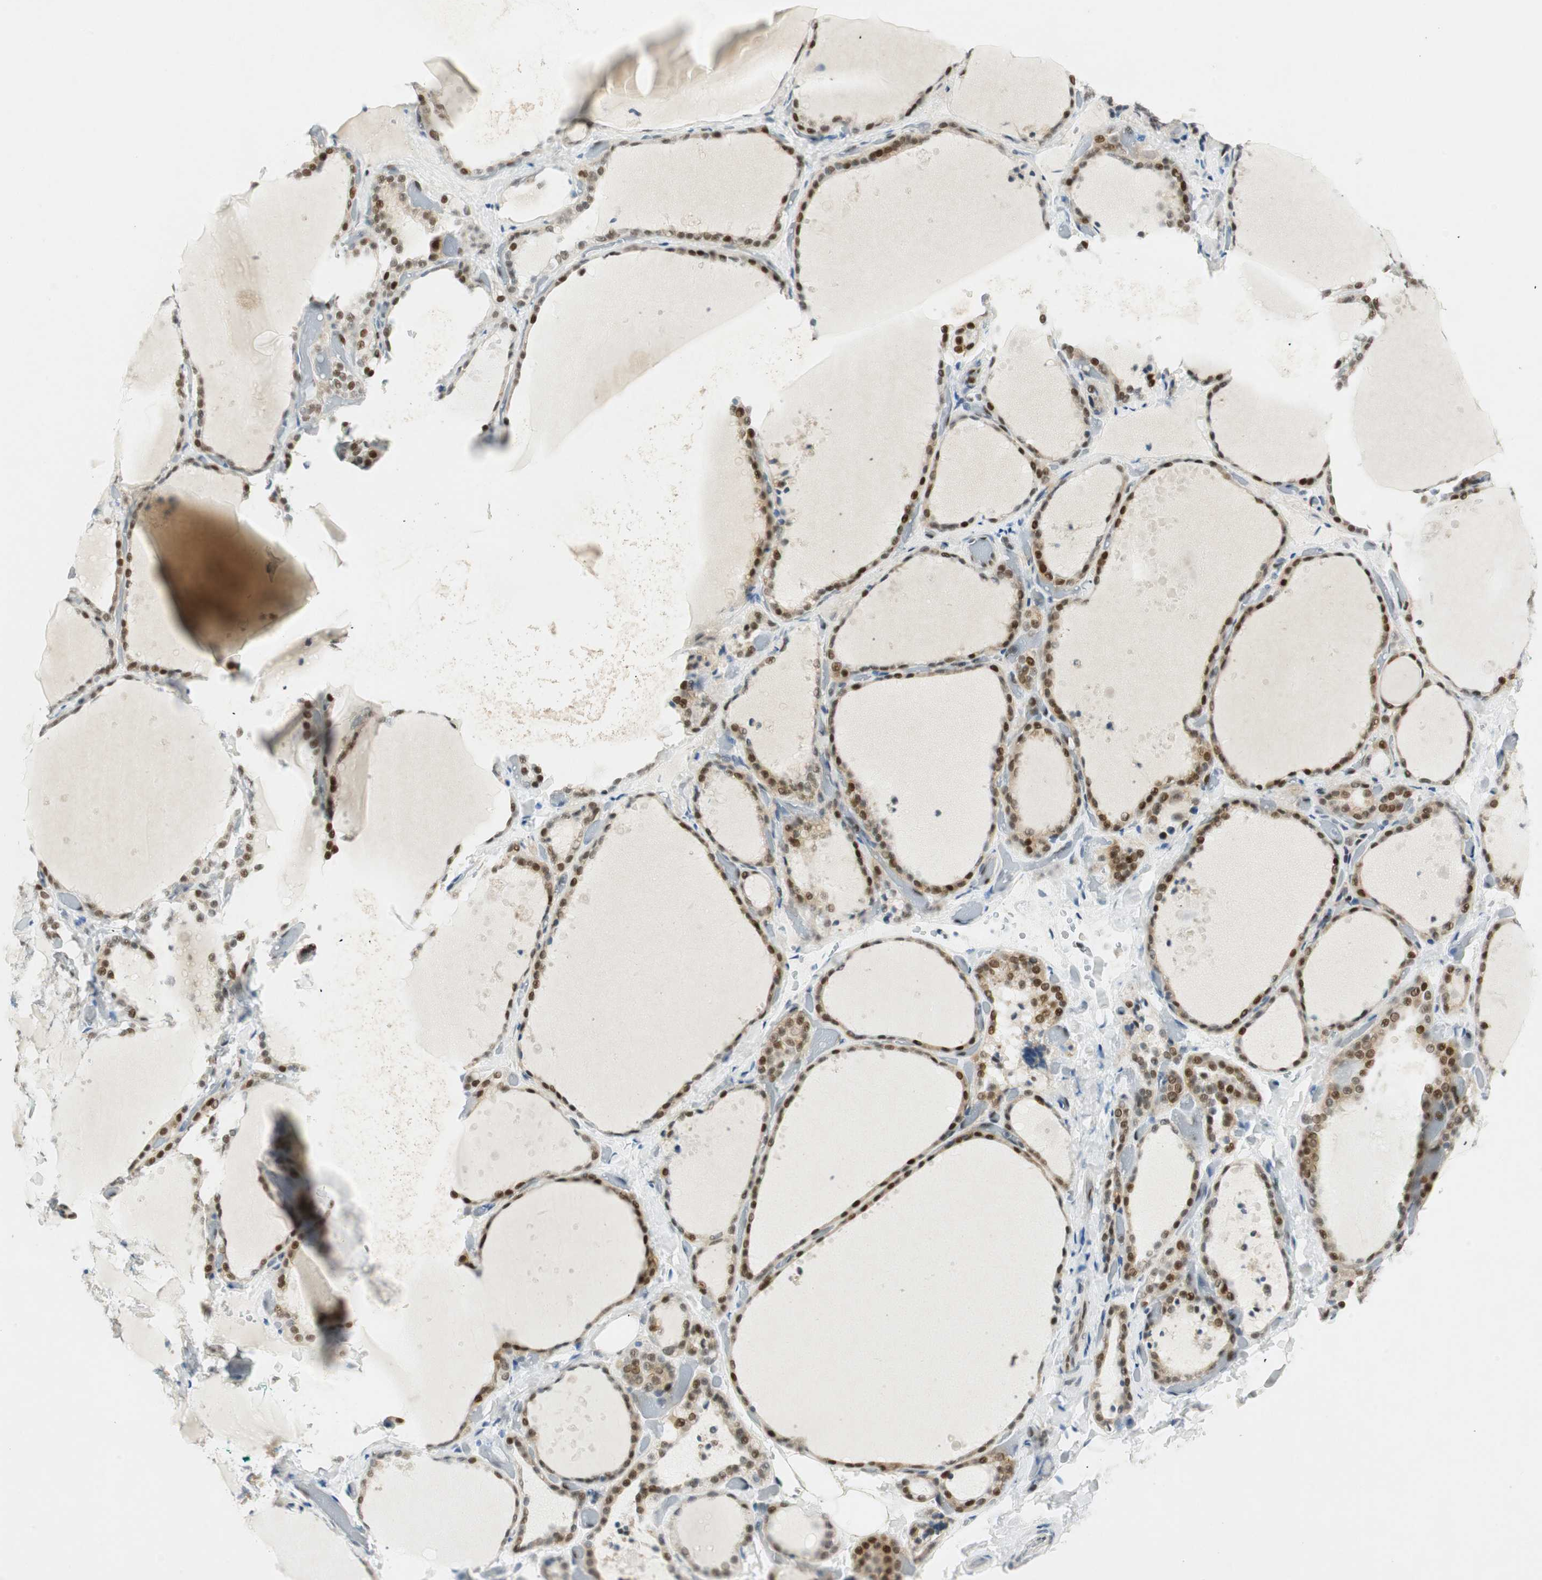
{"staining": {"intensity": "strong", "quantity": ">75%", "location": "cytoplasmic/membranous,nuclear"}, "tissue": "thyroid gland", "cell_type": "Glandular cells", "image_type": "normal", "snomed": [{"axis": "morphology", "description": "Normal tissue, NOS"}, {"axis": "topography", "description": "Thyroid gland"}], "caption": "Immunohistochemistry (IHC) of unremarkable human thyroid gland shows high levels of strong cytoplasmic/membranous,nuclear staining in approximately >75% of glandular cells.", "gene": "MSX2", "patient": {"sex": "female", "age": 44}}